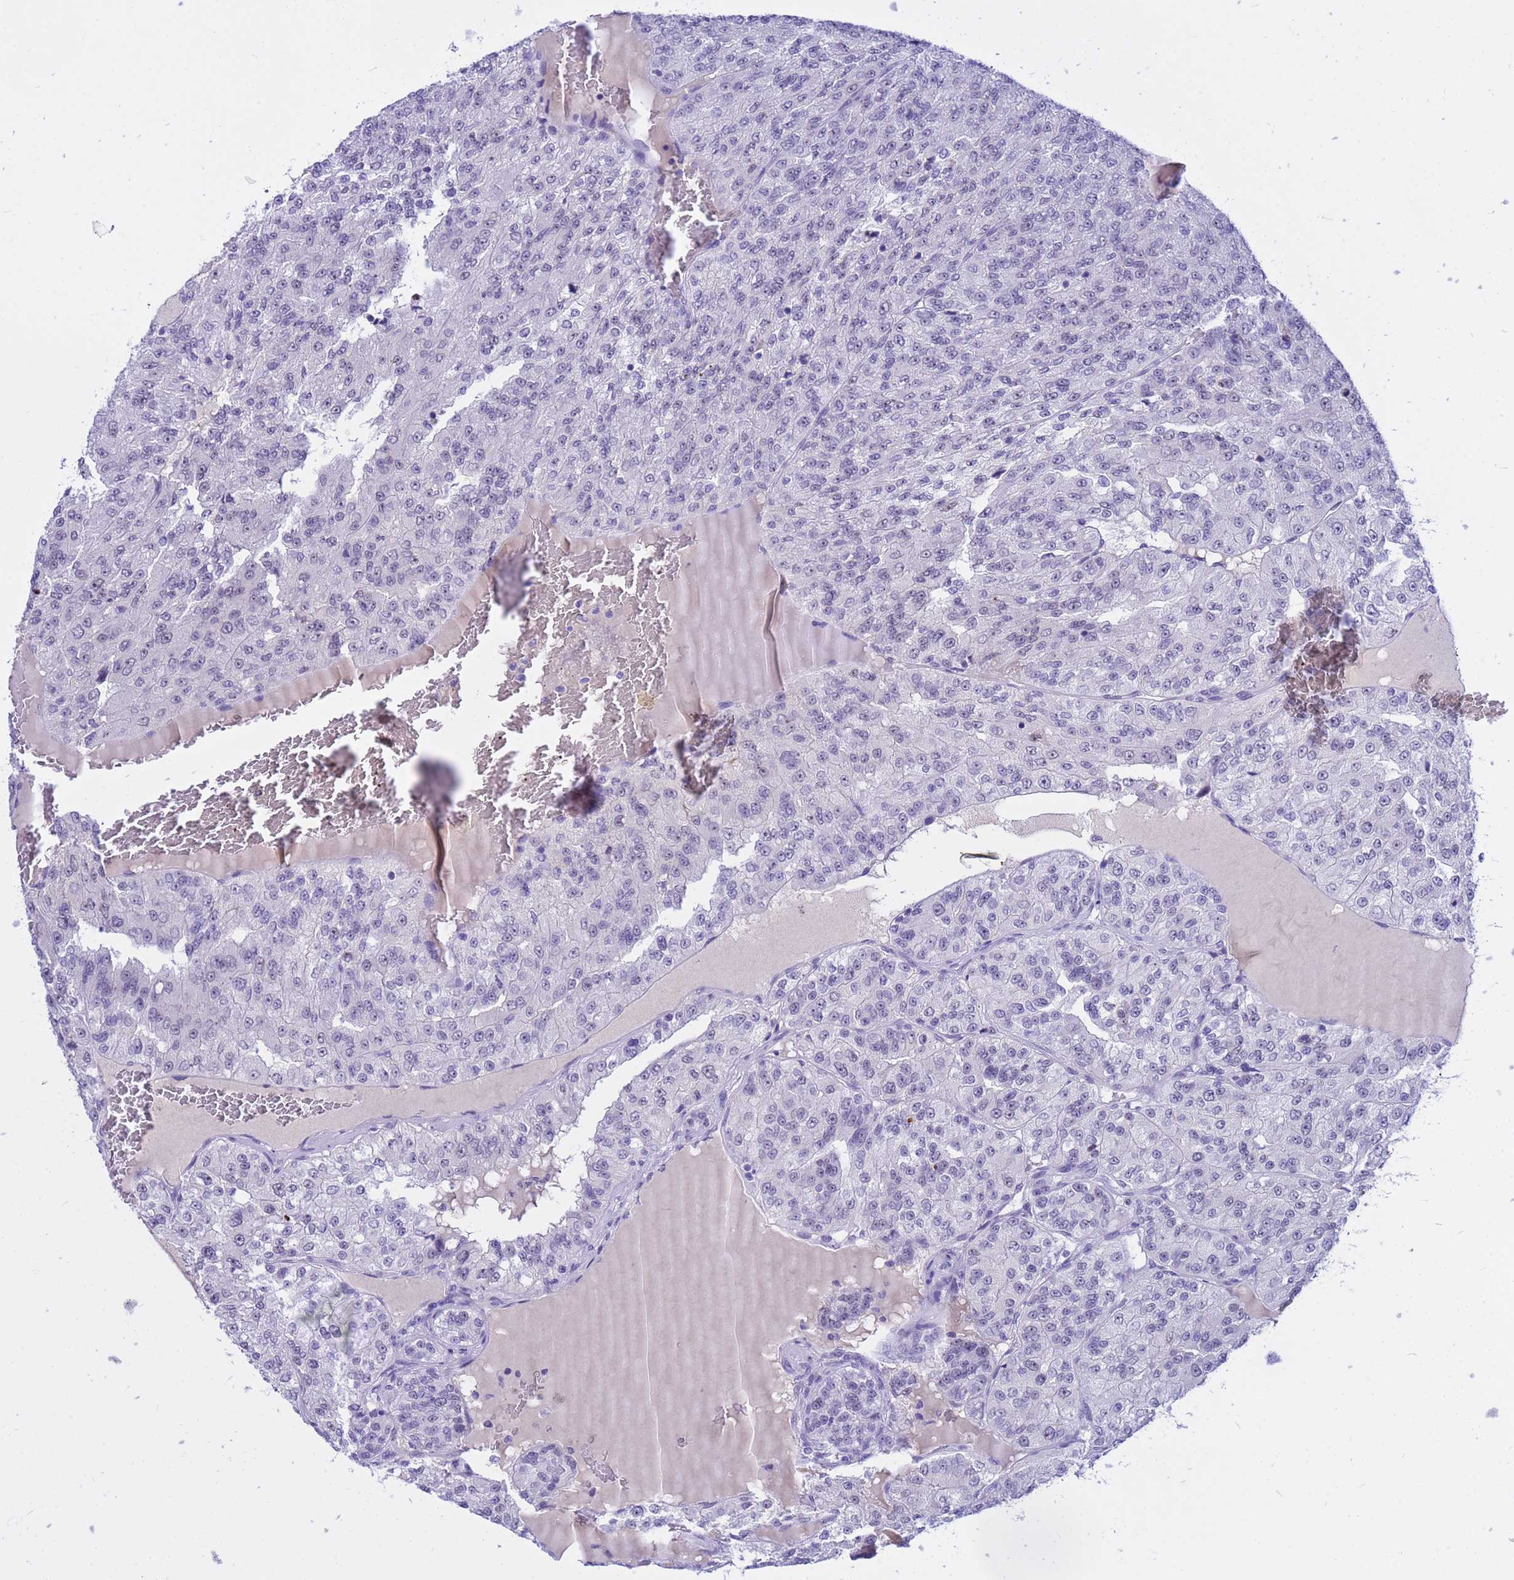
{"staining": {"intensity": "negative", "quantity": "none", "location": "none"}, "tissue": "renal cancer", "cell_type": "Tumor cells", "image_type": "cancer", "snomed": [{"axis": "morphology", "description": "Adenocarcinoma, NOS"}, {"axis": "topography", "description": "Kidney"}], "caption": "There is no significant staining in tumor cells of renal adenocarcinoma. (DAB immunohistochemistry (IHC) visualized using brightfield microscopy, high magnification).", "gene": "DMRTC2", "patient": {"sex": "female", "age": 63}}